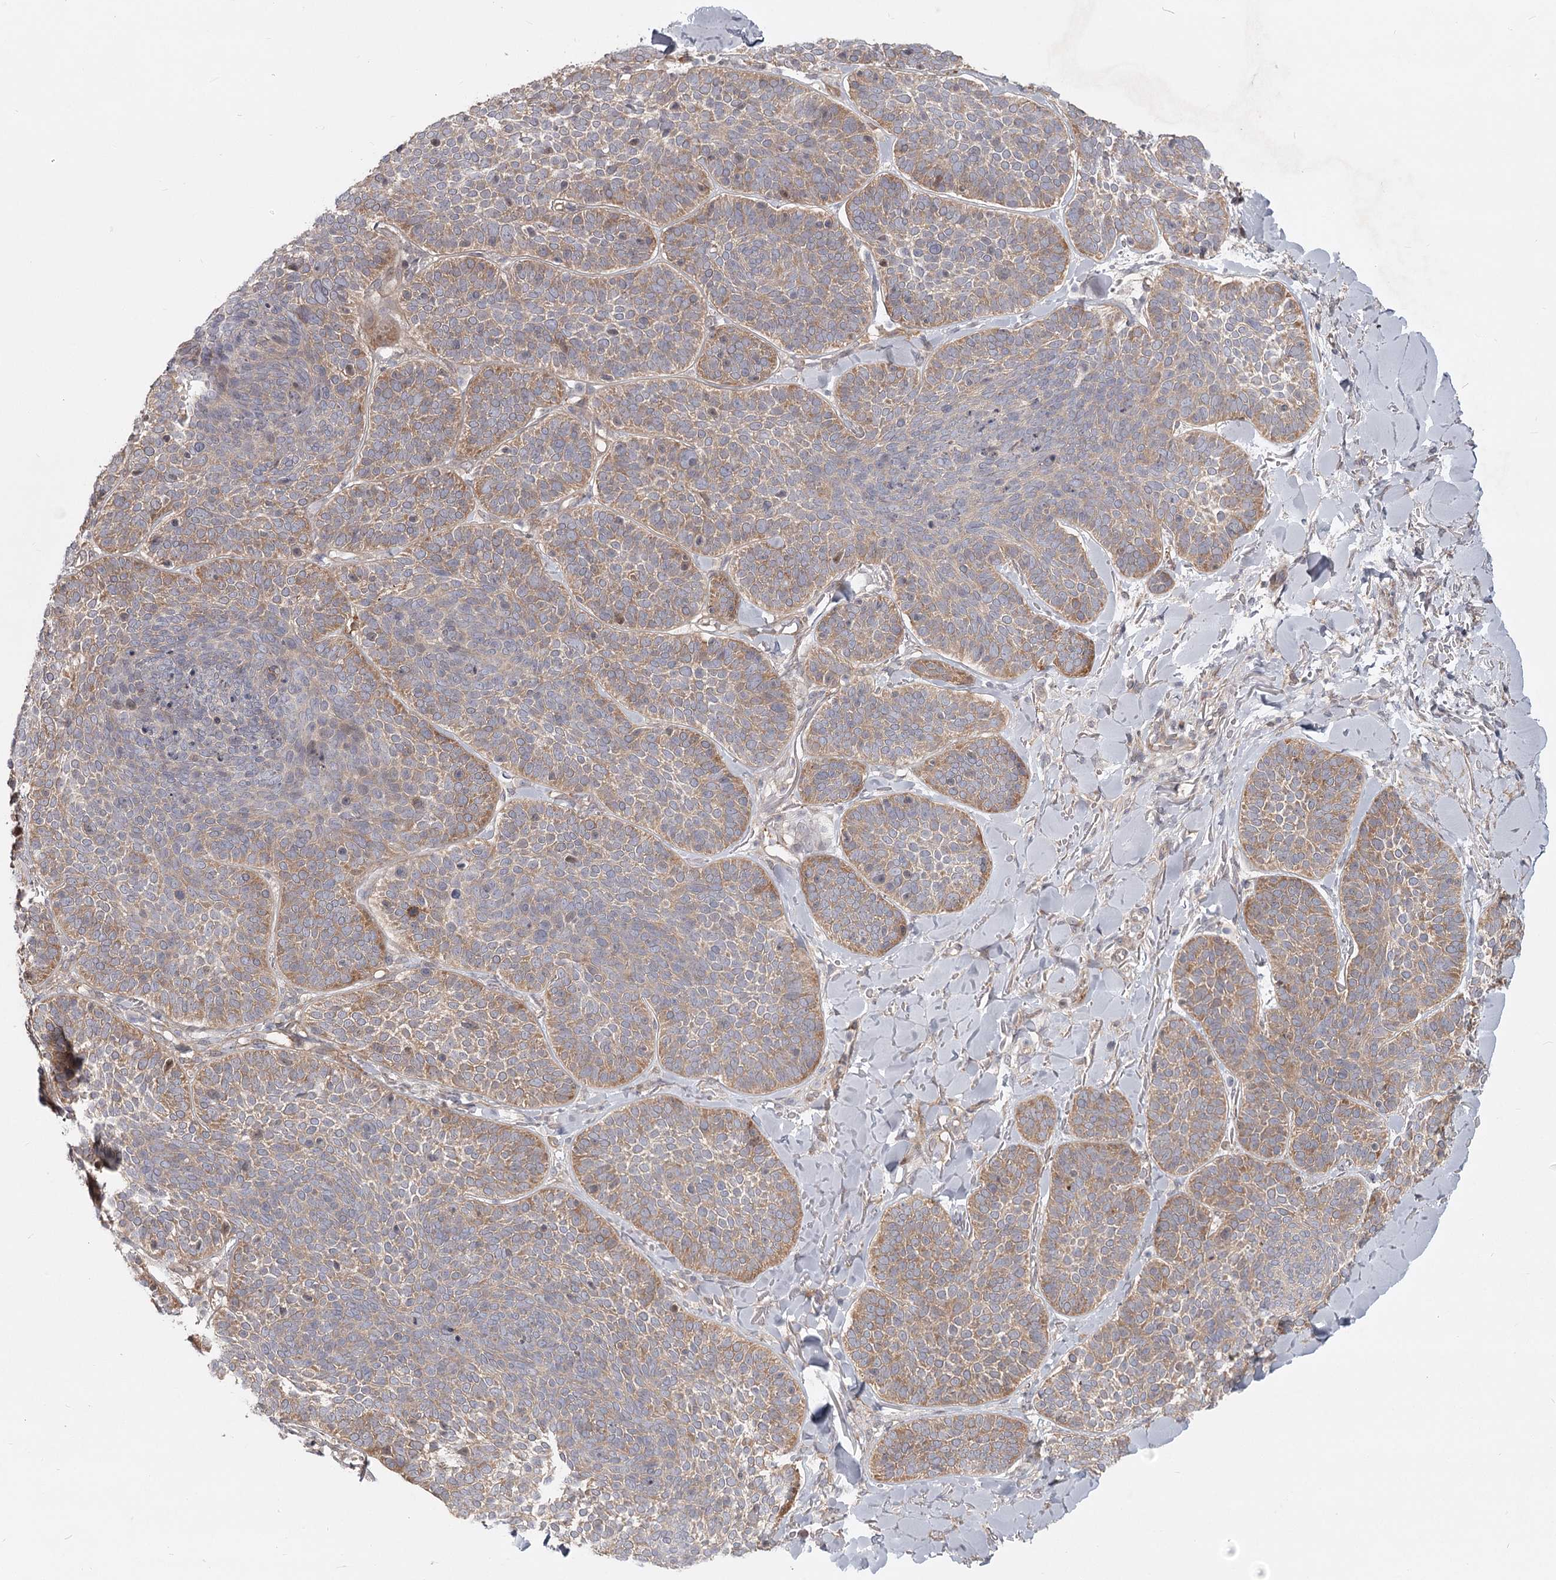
{"staining": {"intensity": "moderate", "quantity": "25%-75%", "location": "cytoplasmic/membranous"}, "tissue": "skin cancer", "cell_type": "Tumor cells", "image_type": "cancer", "snomed": [{"axis": "morphology", "description": "Basal cell carcinoma"}, {"axis": "topography", "description": "Skin"}], "caption": "The photomicrograph reveals staining of skin cancer (basal cell carcinoma), revealing moderate cytoplasmic/membranous protein expression (brown color) within tumor cells.", "gene": "CCNG2", "patient": {"sex": "male", "age": 85}}